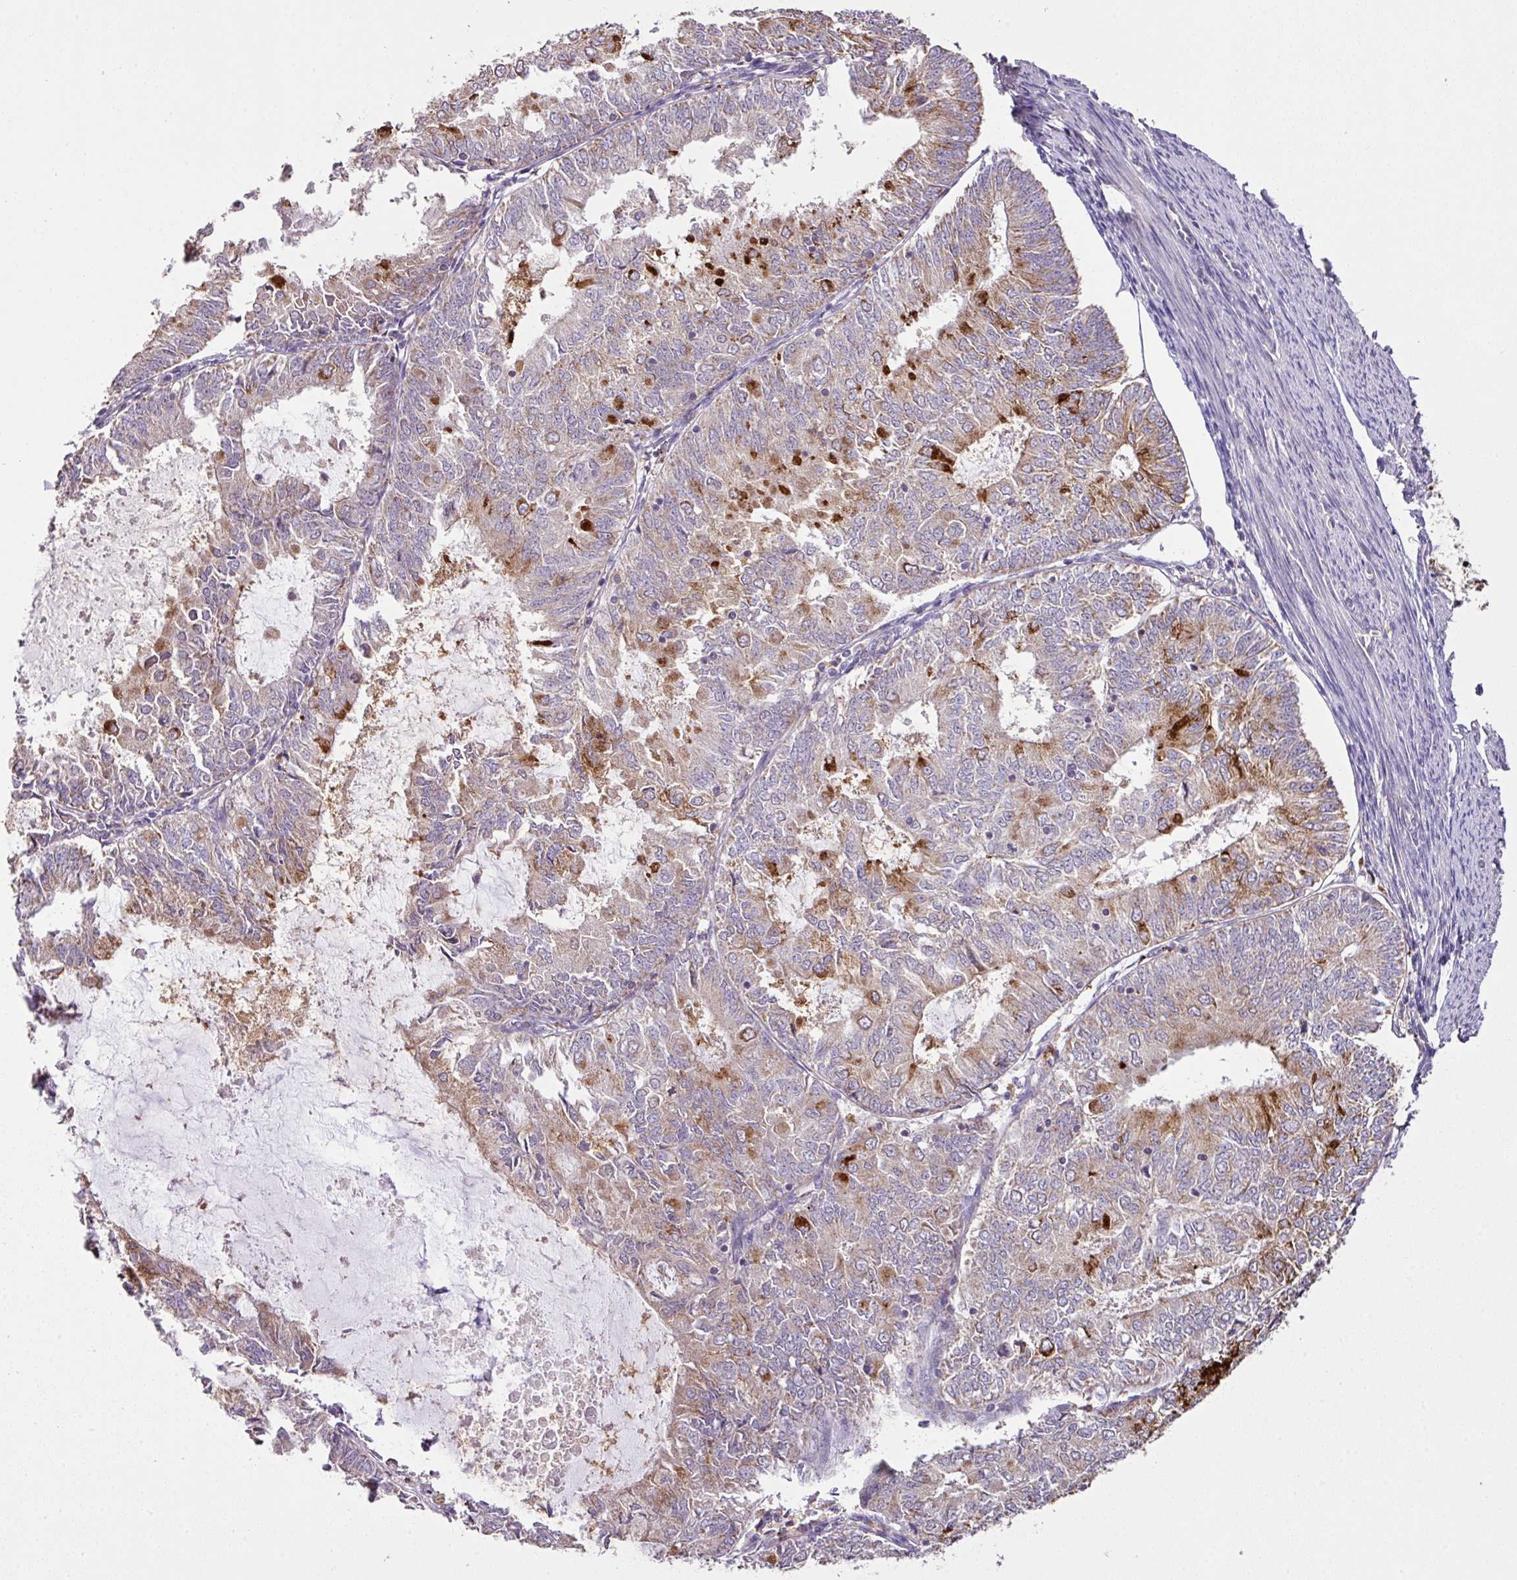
{"staining": {"intensity": "moderate", "quantity": "25%-75%", "location": "cytoplasmic/membranous"}, "tissue": "endometrial cancer", "cell_type": "Tumor cells", "image_type": "cancer", "snomed": [{"axis": "morphology", "description": "Adenocarcinoma, NOS"}, {"axis": "topography", "description": "Endometrium"}], "caption": "Human endometrial cancer (adenocarcinoma) stained with a brown dye shows moderate cytoplasmic/membranous positive staining in approximately 25%-75% of tumor cells.", "gene": "SMCO4", "patient": {"sex": "female", "age": 57}}